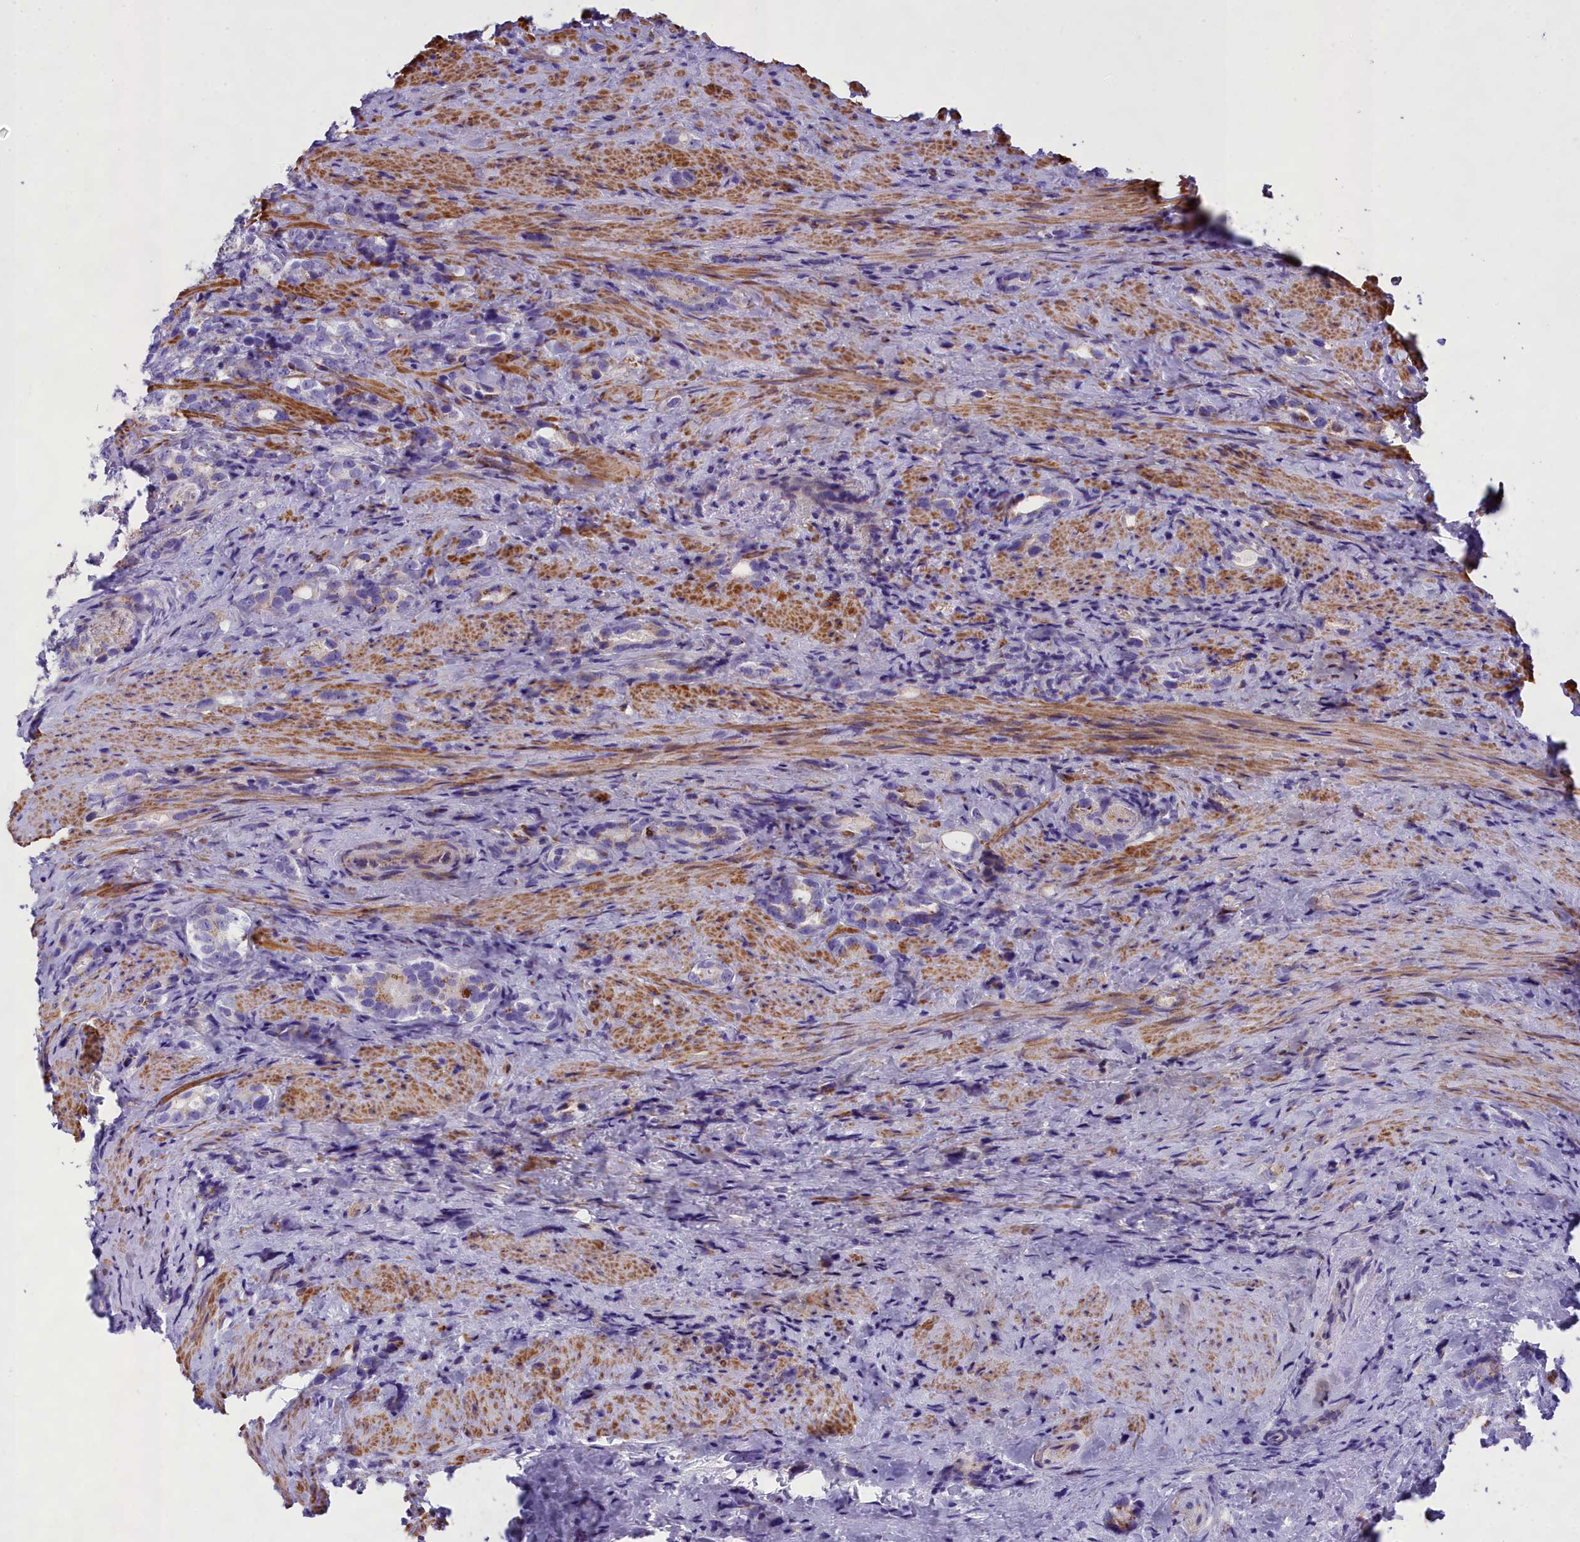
{"staining": {"intensity": "negative", "quantity": "none", "location": "none"}, "tissue": "prostate cancer", "cell_type": "Tumor cells", "image_type": "cancer", "snomed": [{"axis": "morphology", "description": "Adenocarcinoma, High grade"}, {"axis": "topography", "description": "Prostate"}], "caption": "This is a histopathology image of immunohistochemistry staining of prostate adenocarcinoma (high-grade), which shows no expression in tumor cells.", "gene": "GFRA1", "patient": {"sex": "male", "age": 63}}